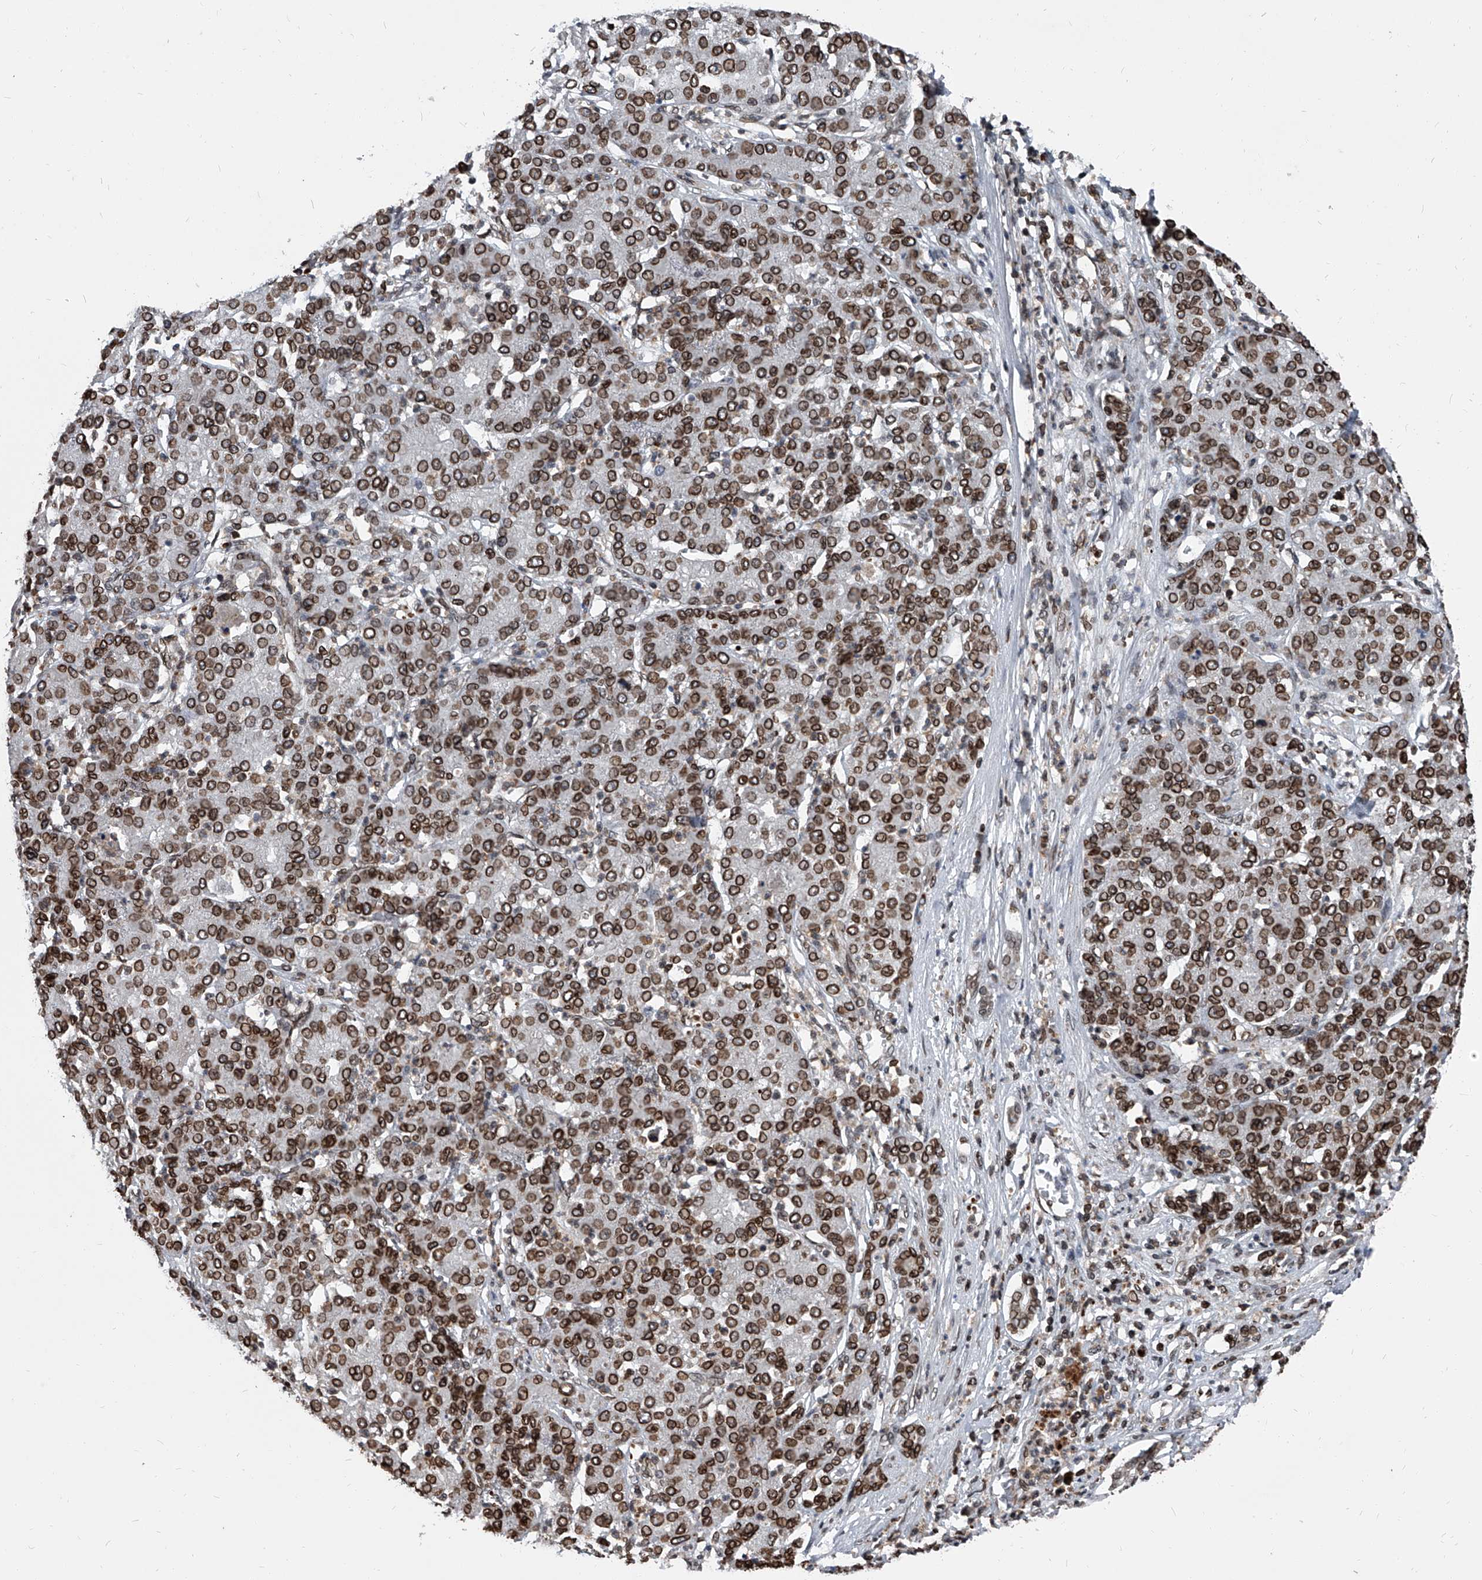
{"staining": {"intensity": "strong", "quantity": ">75%", "location": "cytoplasmic/membranous,nuclear"}, "tissue": "liver cancer", "cell_type": "Tumor cells", "image_type": "cancer", "snomed": [{"axis": "morphology", "description": "Carcinoma, Hepatocellular, NOS"}, {"axis": "topography", "description": "Liver"}], "caption": "Liver hepatocellular carcinoma stained for a protein (brown) reveals strong cytoplasmic/membranous and nuclear positive staining in approximately >75% of tumor cells.", "gene": "PHF20", "patient": {"sex": "male", "age": 65}}